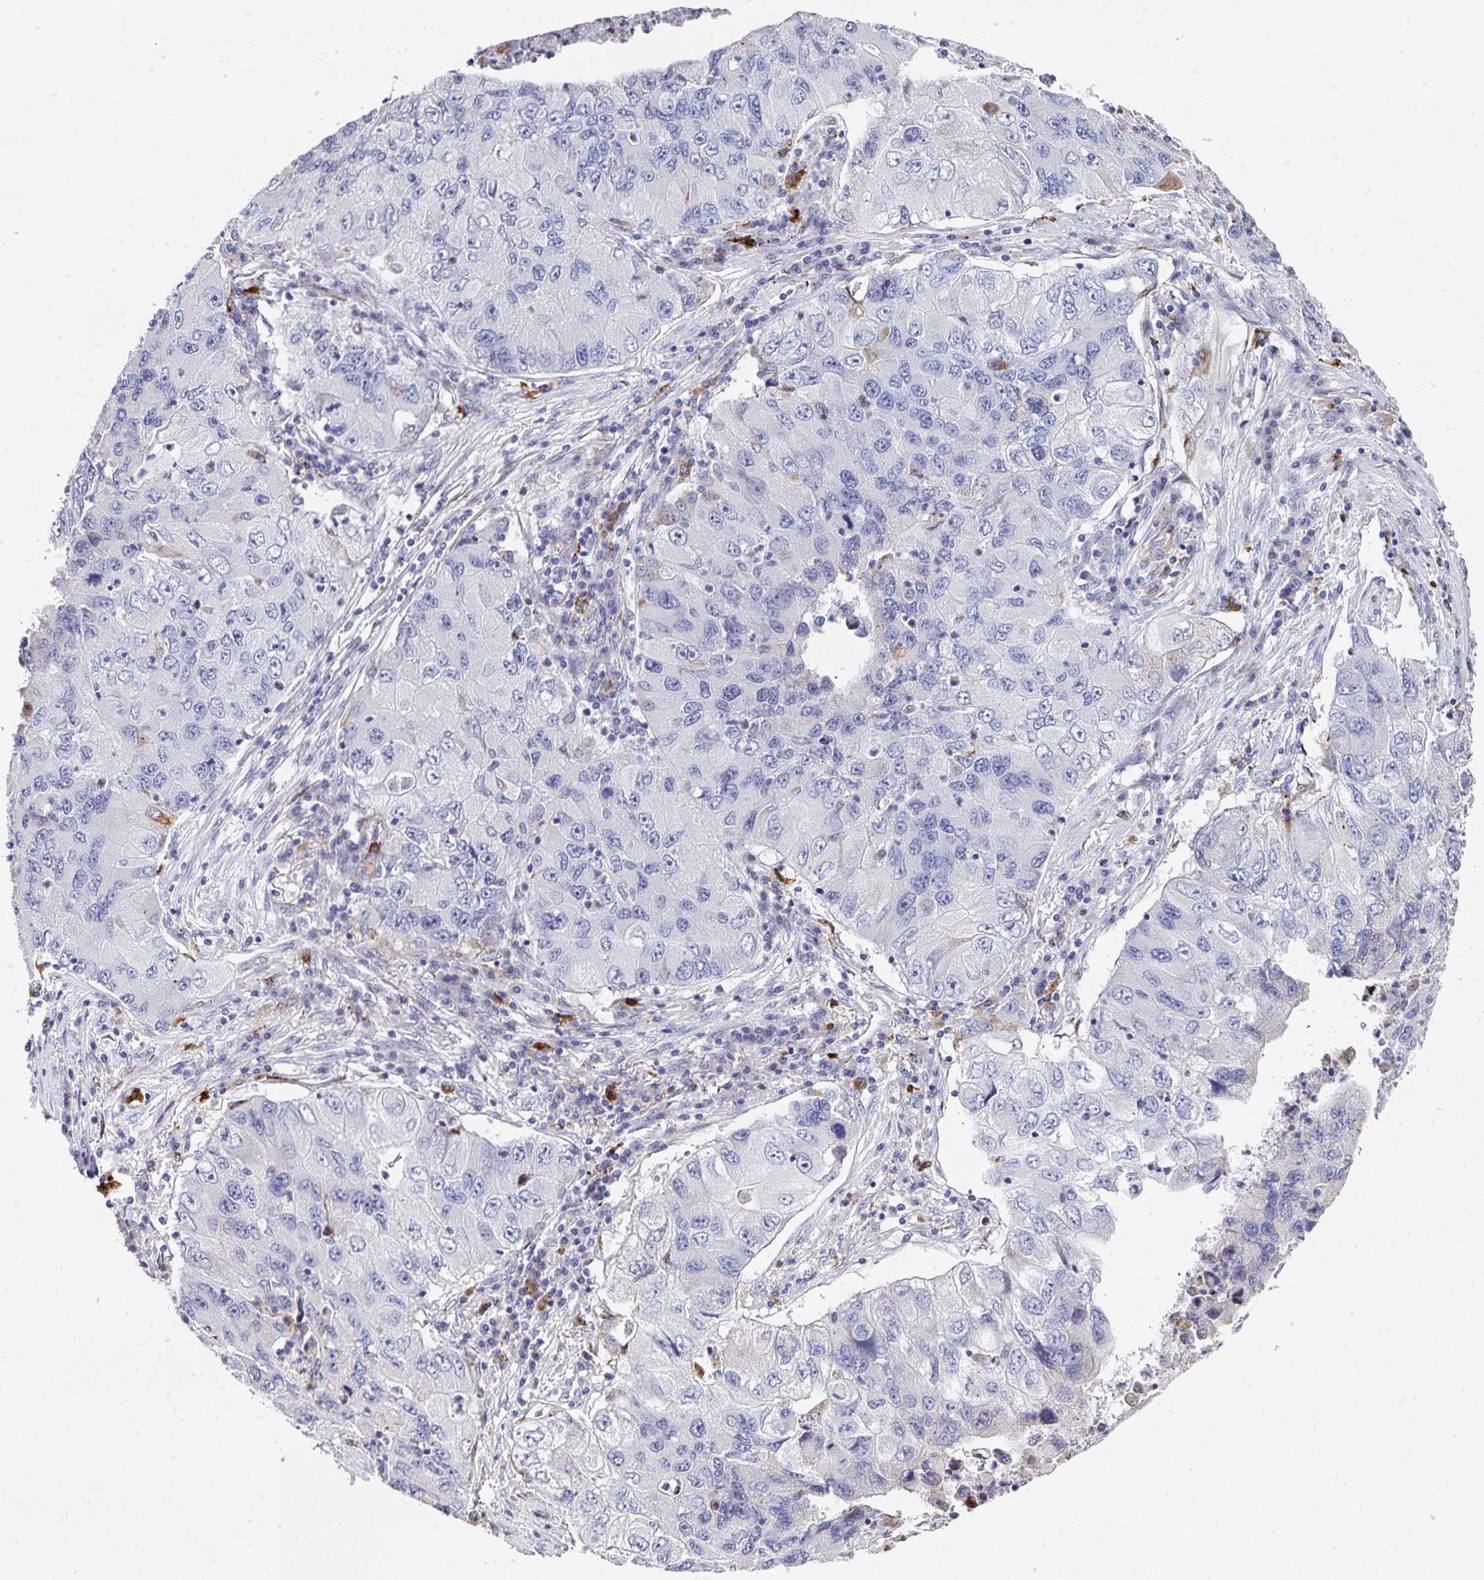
{"staining": {"intensity": "negative", "quantity": "none", "location": "none"}, "tissue": "lung cancer", "cell_type": "Tumor cells", "image_type": "cancer", "snomed": [{"axis": "morphology", "description": "Adenocarcinoma, NOS"}, {"axis": "morphology", "description": "Adenocarcinoma, metastatic, NOS"}, {"axis": "topography", "description": "Lymph node"}, {"axis": "topography", "description": "Lung"}], "caption": "There is no significant expression in tumor cells of lung metastatic adenocarcinoma.", "gene": "CDKL1", "patient": {"sex": "female", "age": 54}}